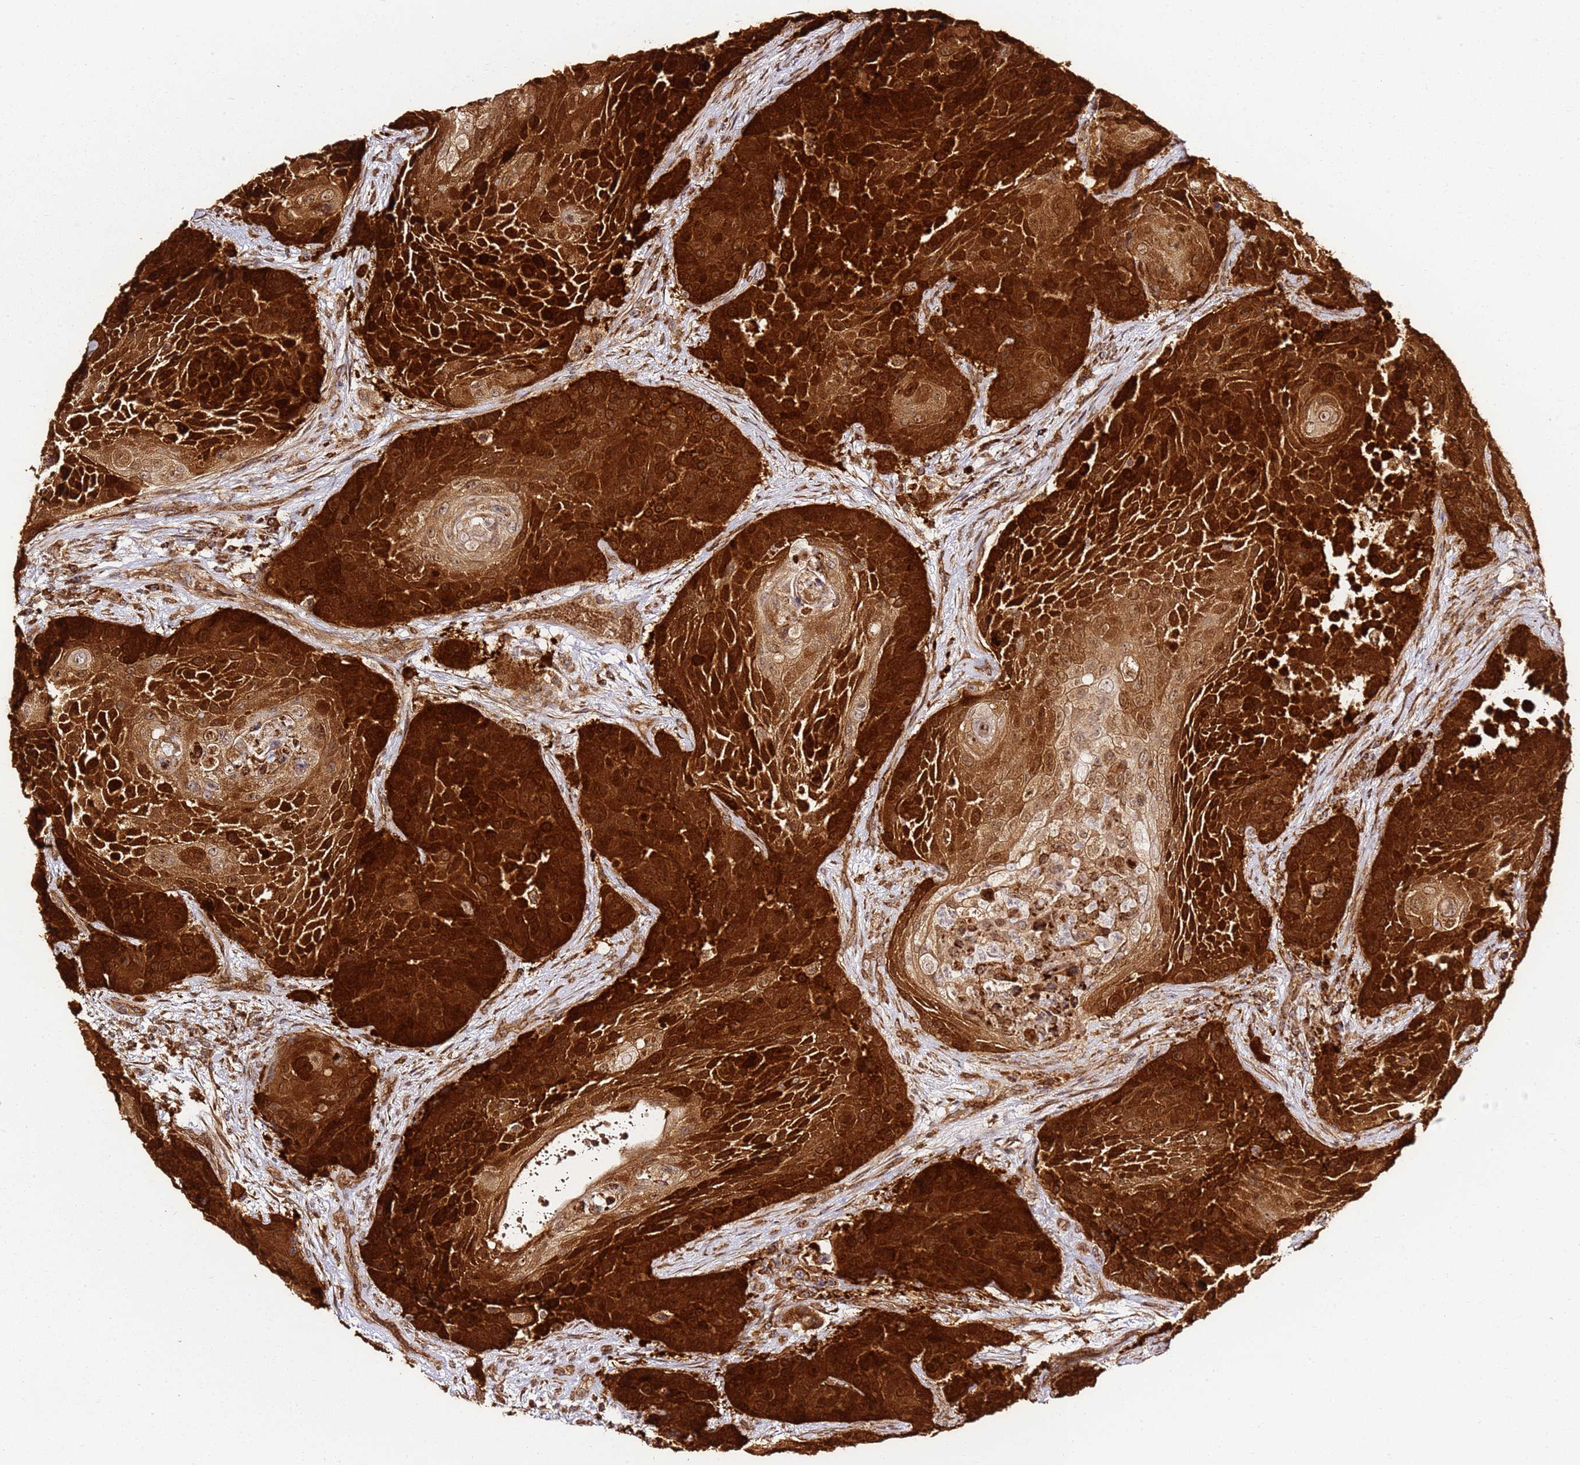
{"staining": {"intensity": "strong", "quantity": ">75%", "location": "cytoplasmic/membranous,nuclear"}, "tissue": "urothelial cancer", "cell_type": "Tumor cells", "image_type": "cancer", "snomed": [{"axis": "morphology", "description": "Urothelial carcinoma, High grade"}, {"axis": "topography", "description": "Urinary bladder"}], "caption": "Protein expression analysis of human urothelial cancer reveals strong cytoplasmic/membranous and nuclear staining in approximately >75% of tumor cells.", "gene": "TM2D2", "patient": {"sex": "female", "age": 63}}